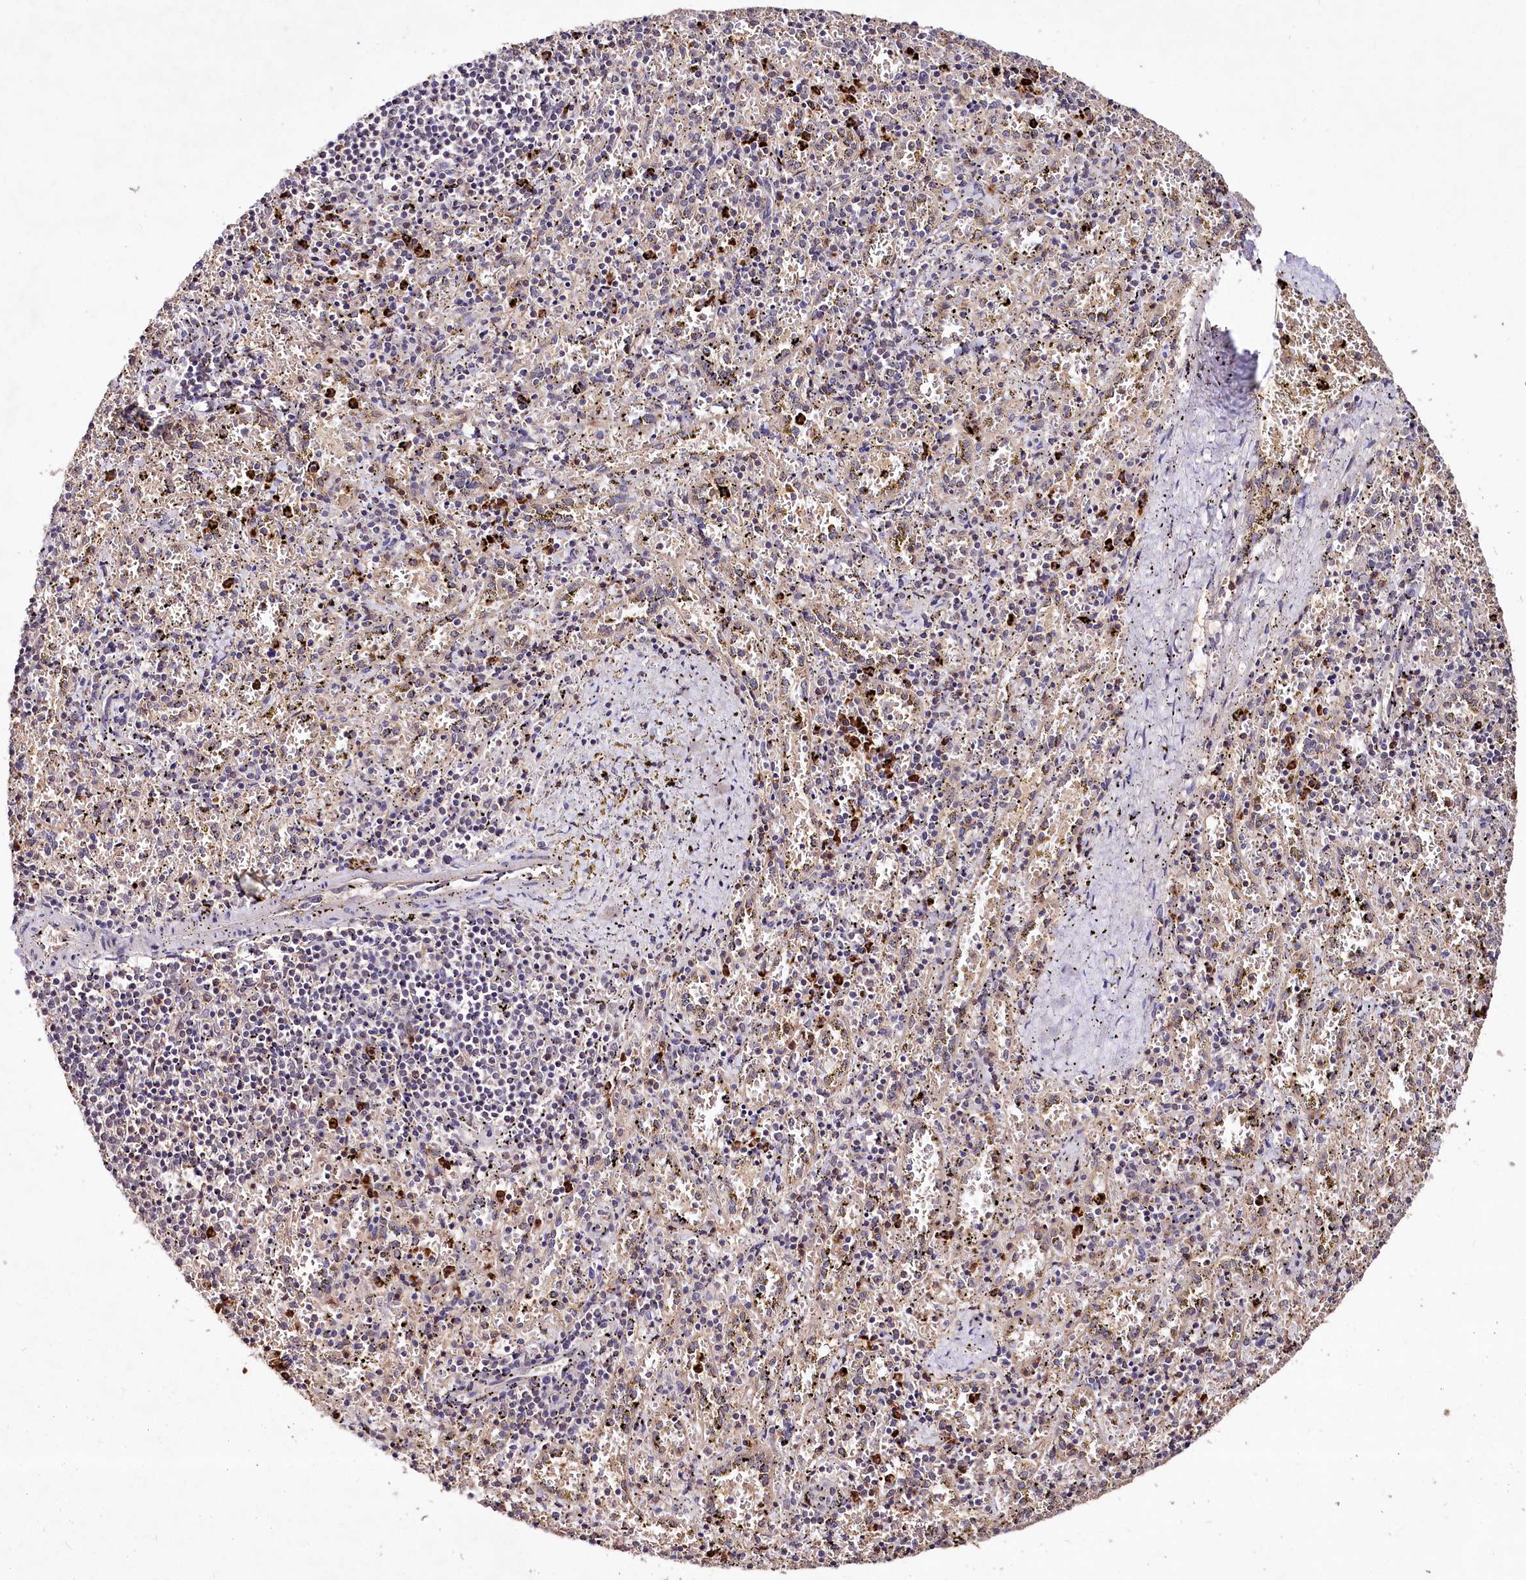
{"staining": {"intensity": "strong", "quantity": "25%-75%", "location": "cytoplasmic/membranous"}, "tissue": "spleen", "cell_type": "Cells in red pulp", "image_type": "normal", "snomed": [{"axis": "morphology", "description": "Normal tissue, NOS"}, {"axis": "topography", "description": "Spleen"}], "caption": "Human spleen stained for a protein (brown) reveals strong cytoplasmic/membranous positive positivity in approximately 25%-75% of cells in red pulp.", "gene": "KLRB1", "patient": {"sex": "male", "age": 11}}